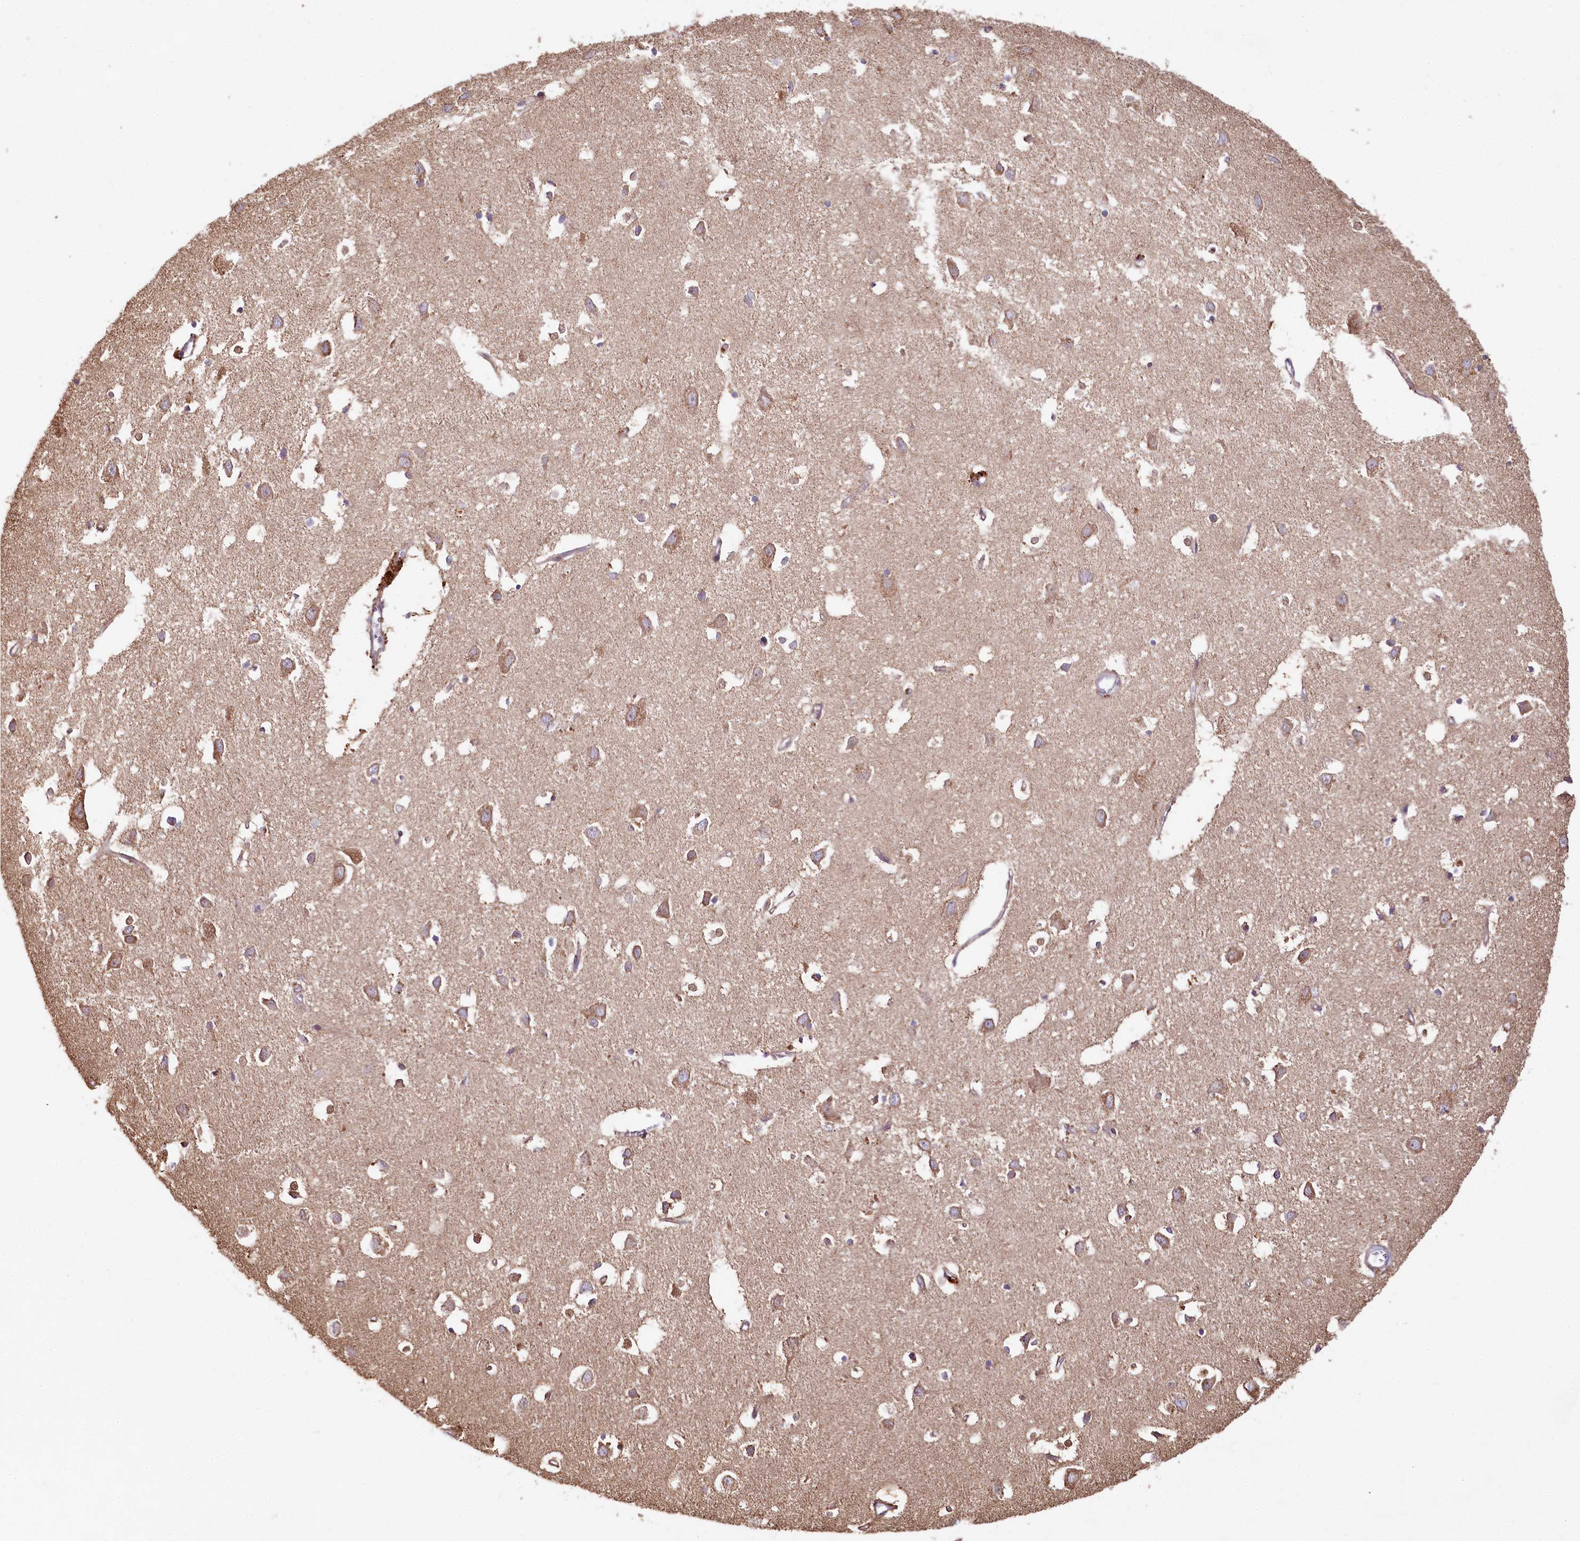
{"staining": {"intensity": "weak", "quantity": ">75%", "location": "cytoplasmic/membranous"}, "tissue": "cerebral cortex", "cell_type": "Endothelial cells", "image_type": "normal", "snomed": [{"axis": "morphology", "description": "Normal tissue, NOS"}, {"axis": "topography", "description": "Cerebral cortex"}], "caption": "An immunohistochemistry micrograph of normal tissue is shown. Protein staining in brown labels weak cytoplasmic/membranous positivity in cerebral cortex within endothelial cells. The staining is performed using DAB brown chromogen to label protein expression. The nuclei are counter-stained blue using hematoxylin.", "gene": "TASOR2", "patient": {"sex": "female", "age": 64}}